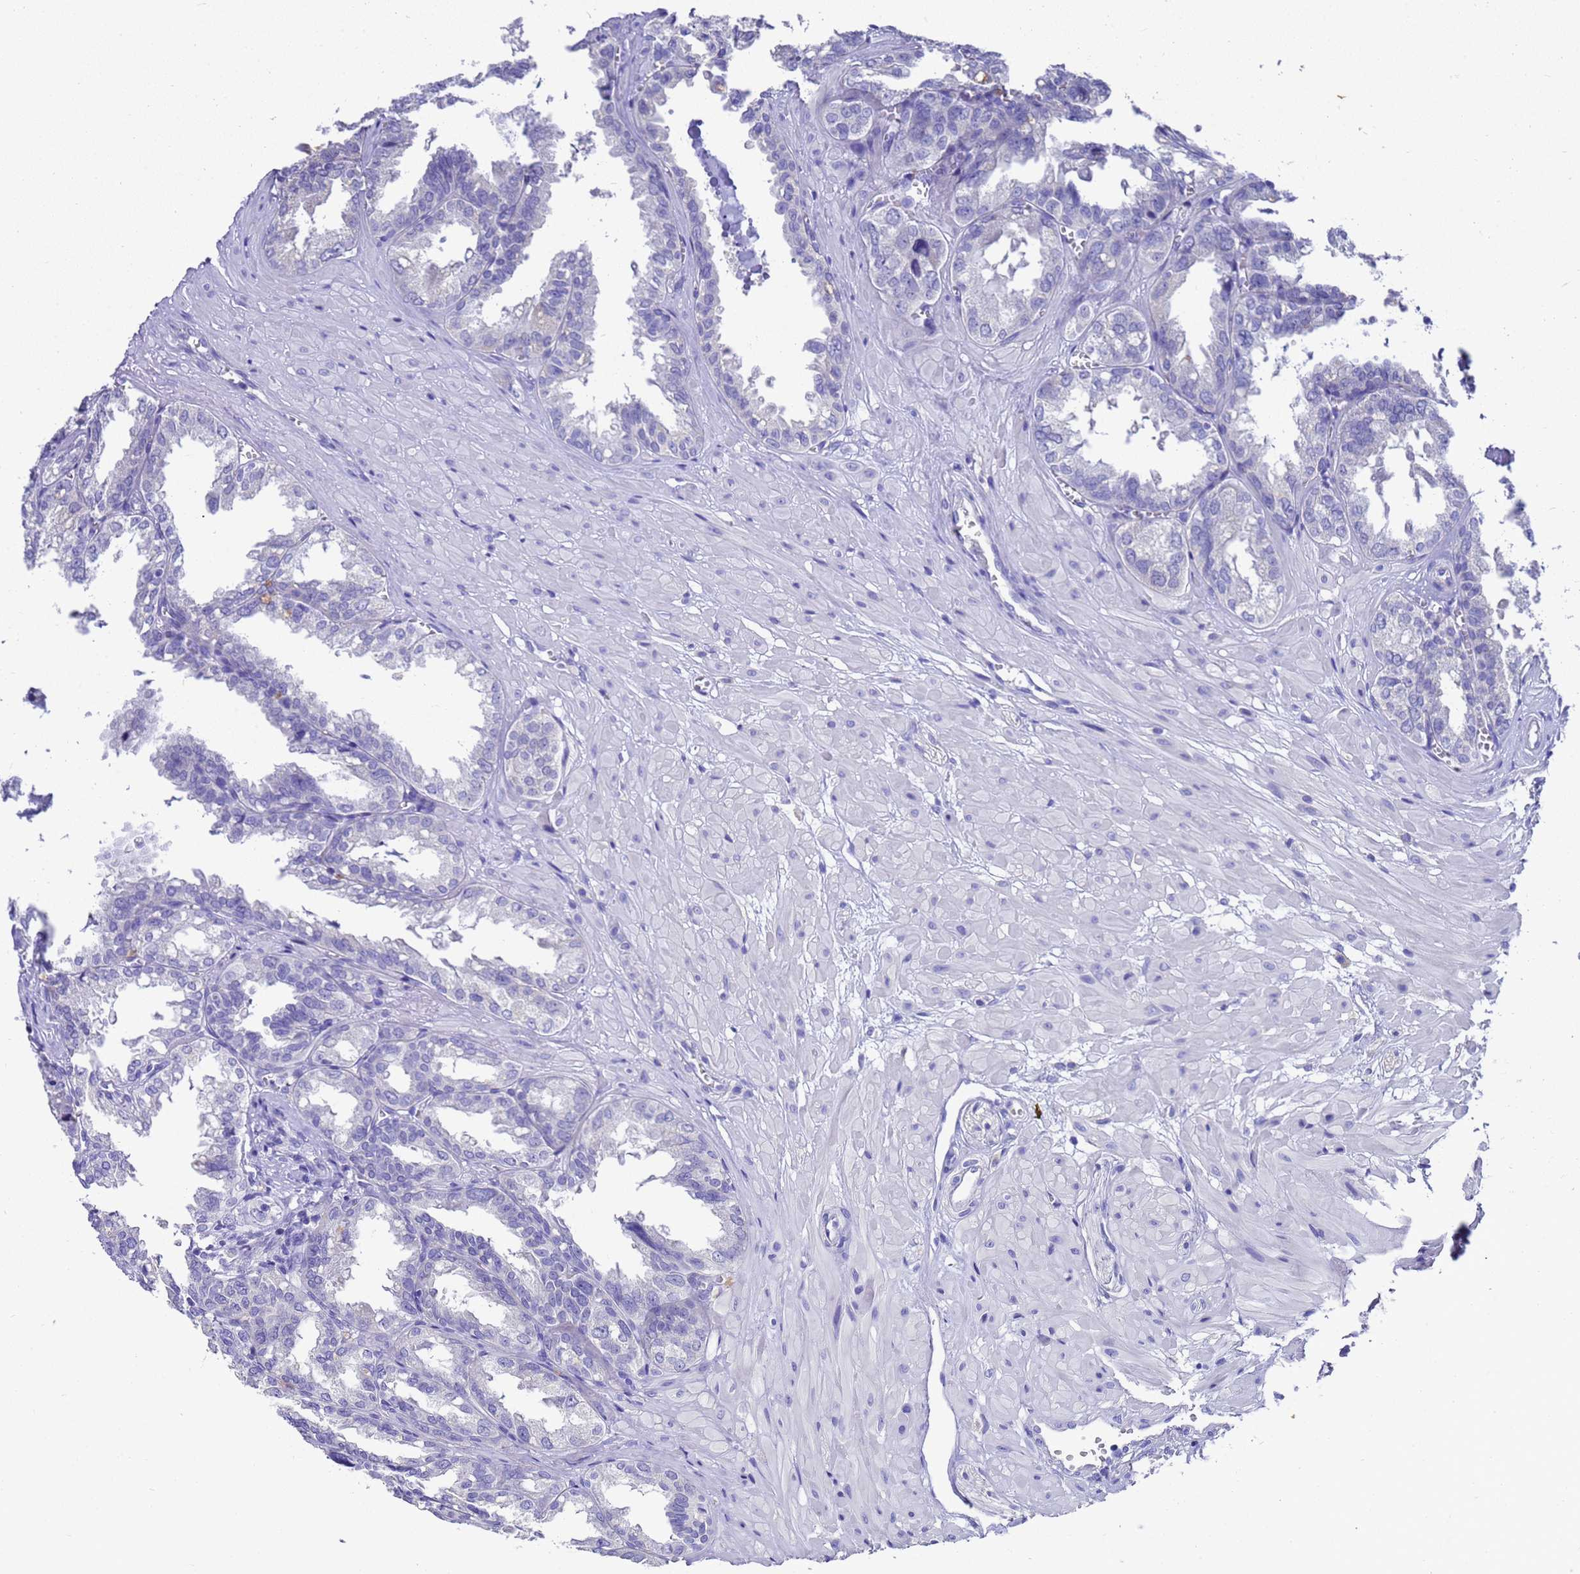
{"staining": {"intensity": "negative", "quantity": "none", "location": "none"}, "tissue": "seminal vesicle", "cell_type": "Glandular cells", "image_type": "normal", "snomed": [{"axis": "morphology", "description": "Normal tissue, NOS"}, {"axis": "topography", "description": "Prostate"}, {"axis": "topography", "description": "Seminal veicle"}], "caption": "The photomicrograph demonstrates no significant staining in glandular cells of seminal vesicle. The staining was performed using DAB (3,3'-diaminobenzidine) to visualize the protein expression in brown, while the nuclei were stained in blue with hematoxylin (Magnification: 20x).", "gene": "MS4A13", "patient": {"sex": "male", "age": 51}}